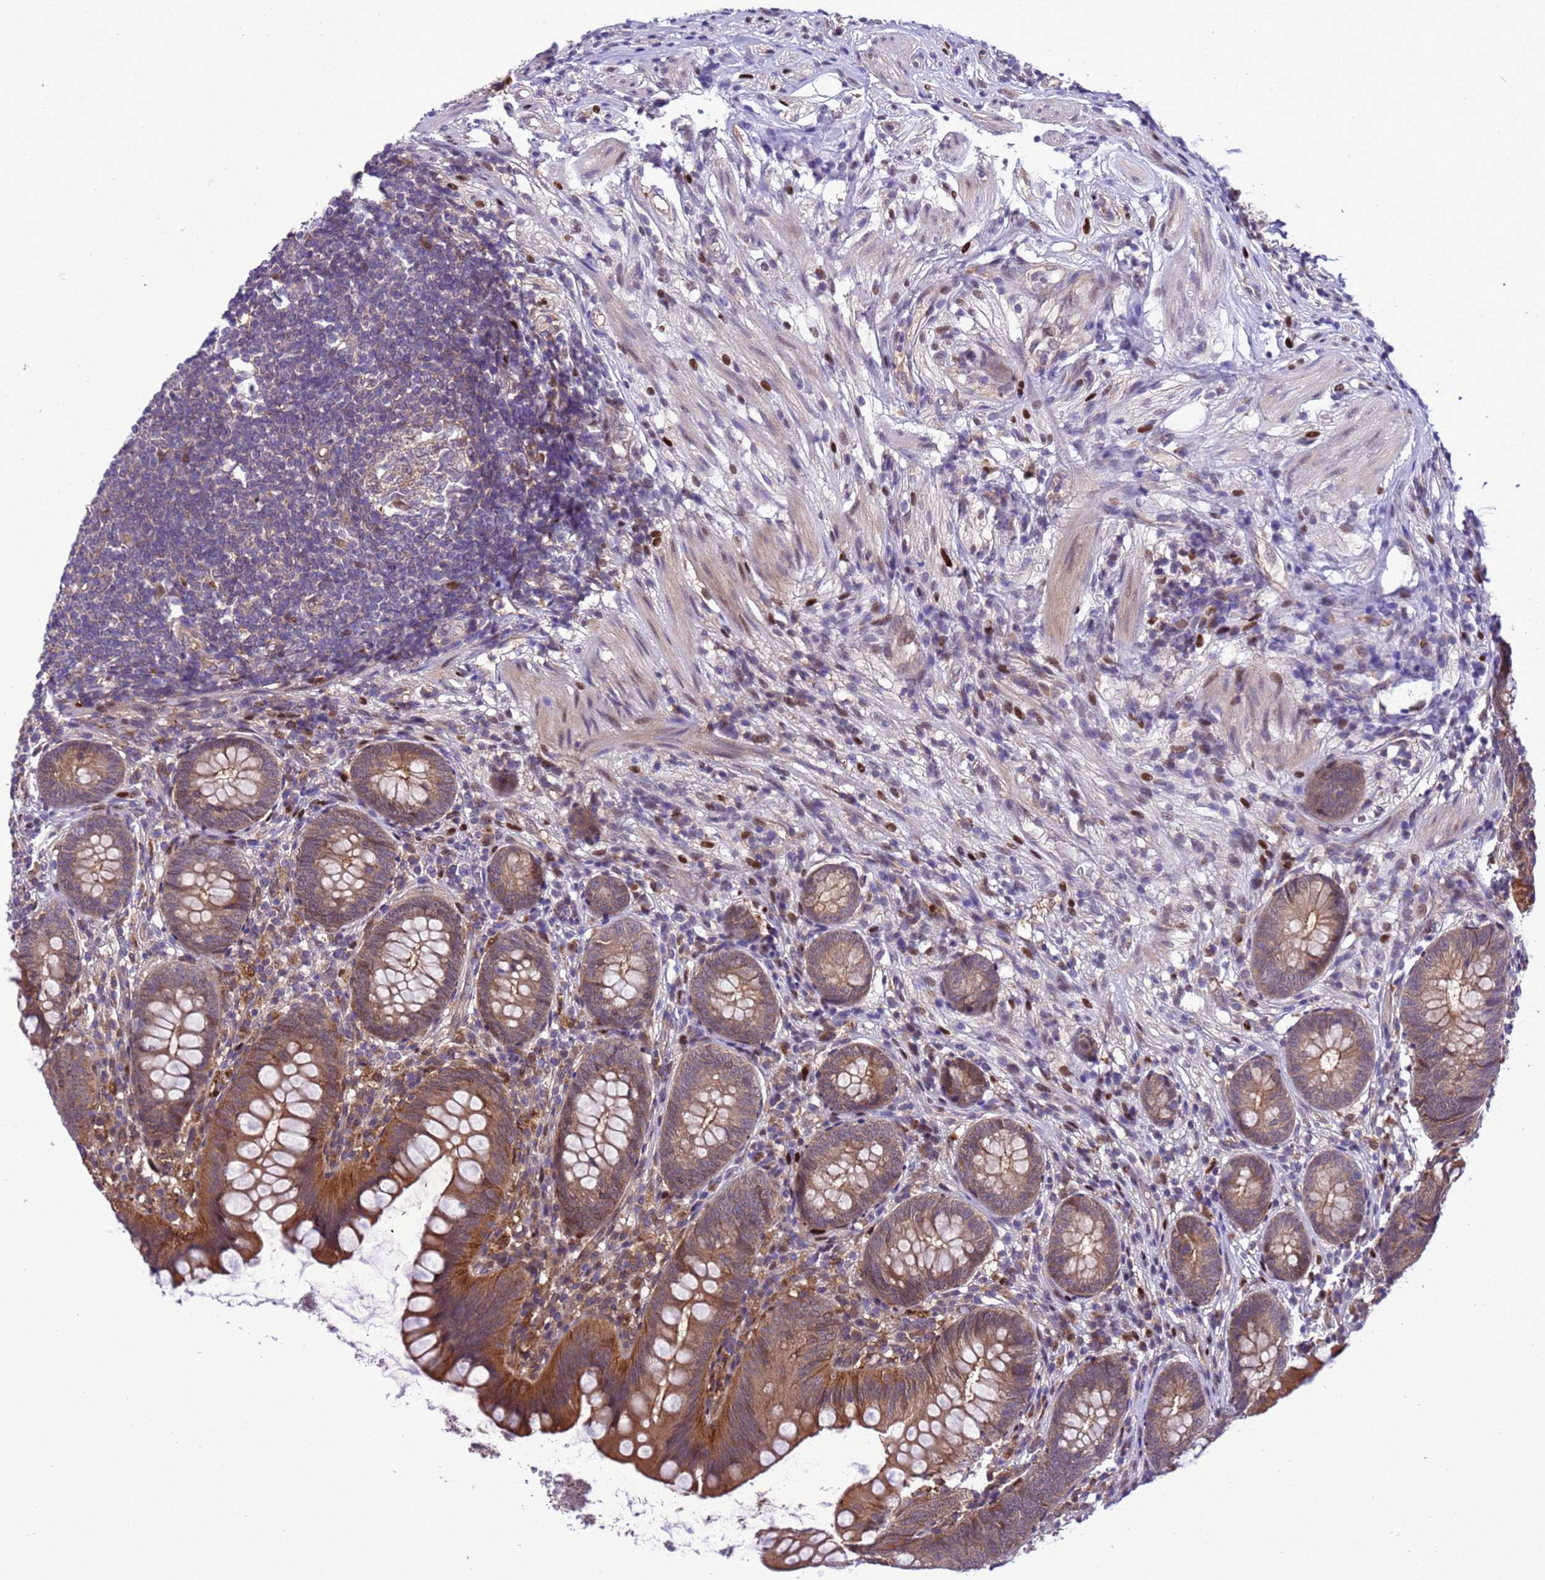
{"staining": {"intensity": "moderate", "quantity": ">75%", "location": "cytoplasmic/membranous"}, "tissue": "appendix", "cell_type": "Glandular cells", "image_type": "normal", "snomed": [{"axis": "morphology", "description": "Normal tissue, NOS"}, {"axis": "topography", "description": "Appendix"}], "caption": "This histopathology image displays benign appendix stained with IHC to label a protein in brown. The cytoplasmic/membranous of glandular cells show moderate positivity for the protein. Nuclei are counter-stained blue.", "gene": "RASD1", "patient": {"sex": "female", "age": 62}}